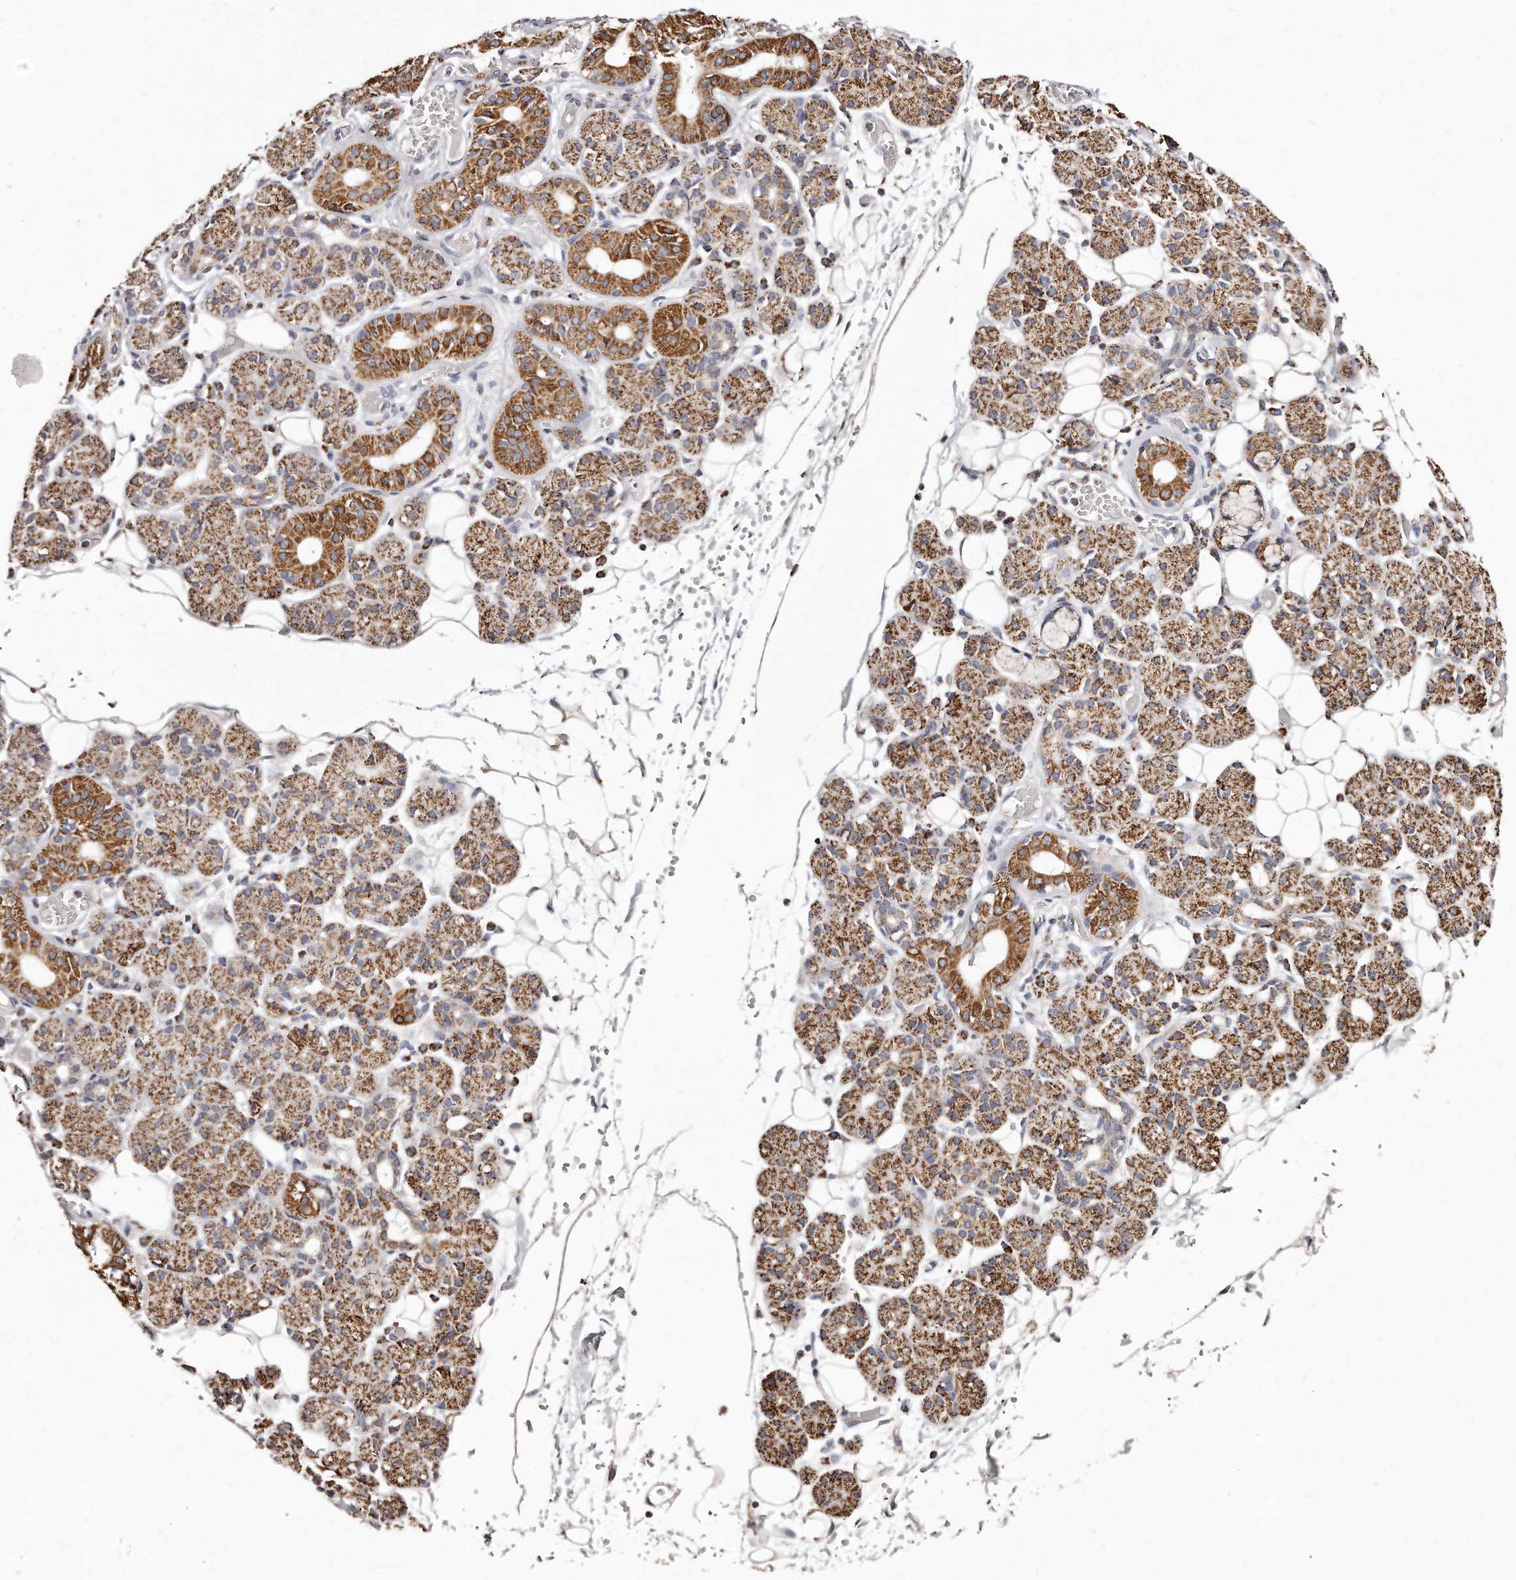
{"staining": {"intensity": "strong", "quantity": ">75%", "location": "cytoplasmic/membranous"}, "tissue": "salivary gland", "cell_type": "Glandular cells", "image_type": "normal", "snomed": [{"axis": "morphology", "description": "Normal tissue, NOS"}, {"axis": "topography", "description": "Salivary gland"}], "caption": "Salivary gland stained with a brown dye displays strong cytoplasmic/membranous positive expression in approximately >75% of glandular cells.", "gene": "RTKN", "patient": {"sex": "male", "age": 63}}